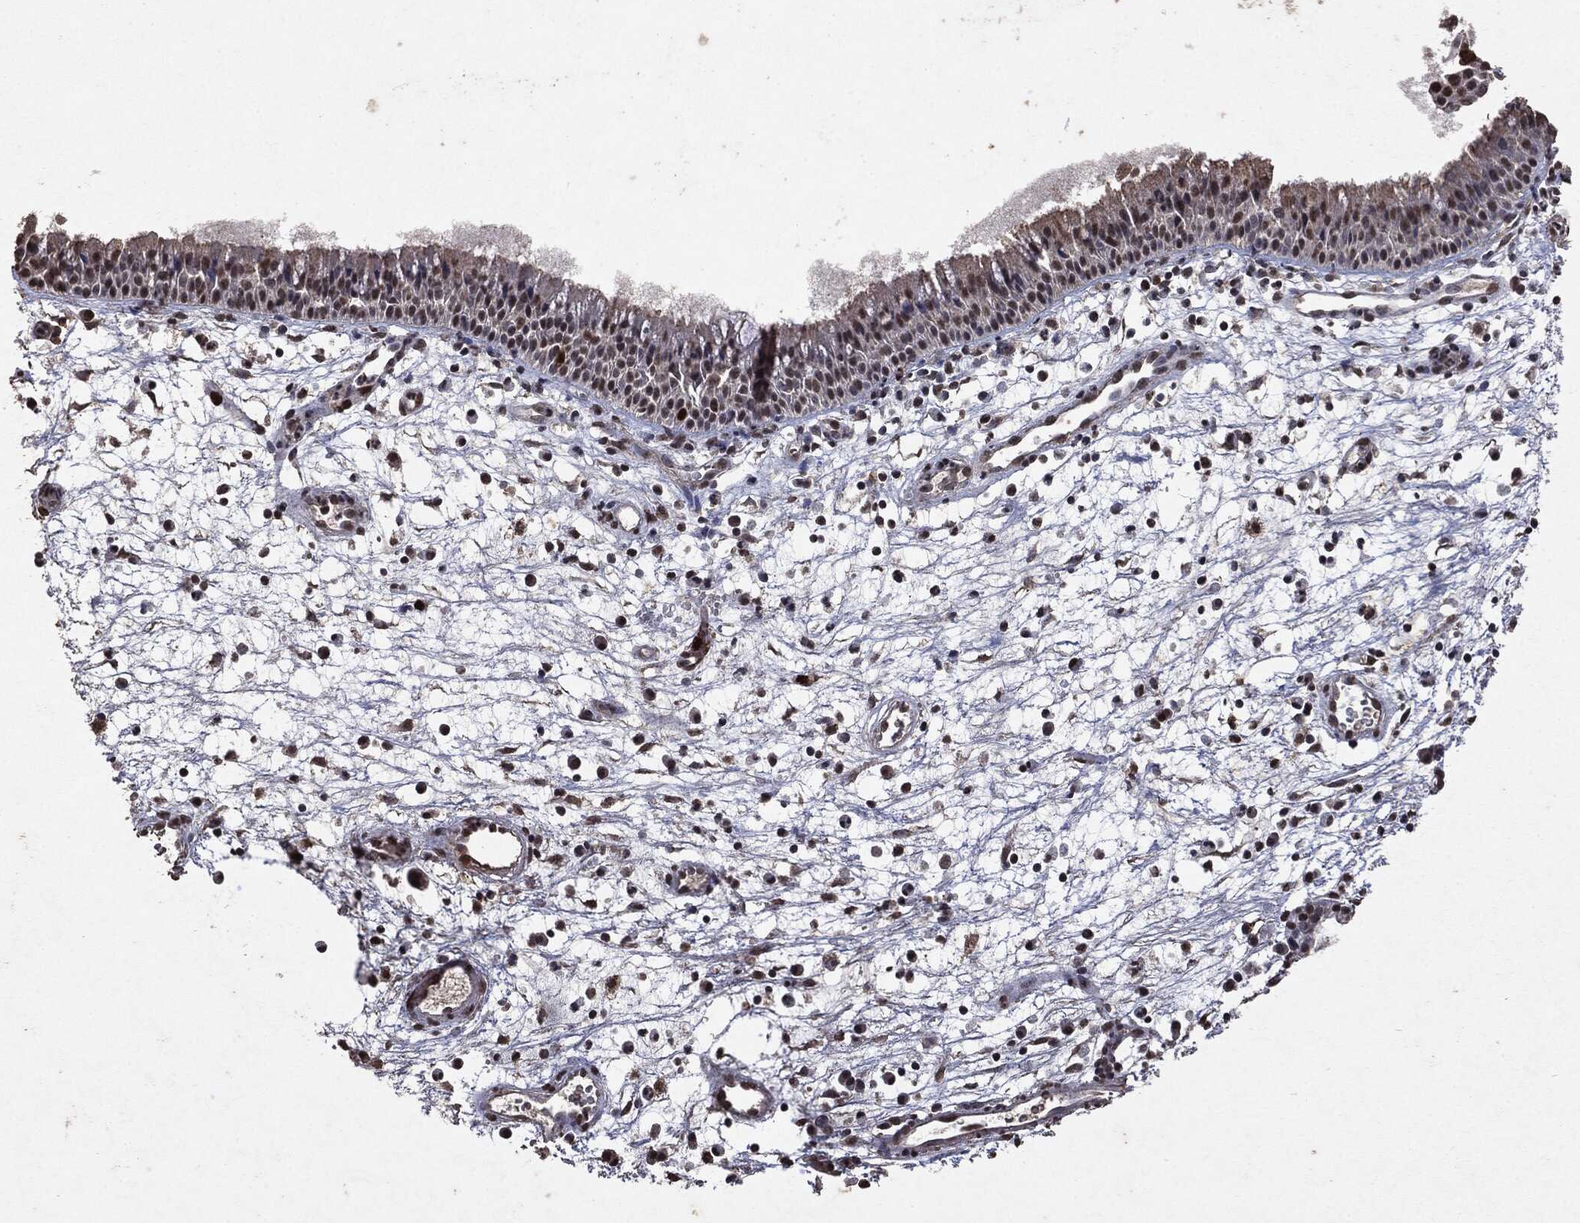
{"staining": {"intensity": "moderate", "quantity": "<25%", "location": "nuclear"}, "tissue": "nasopharynx", "cell_type": "Respiratory epithelial cells", "image_type": "normal", "snomed": [{"axis": "morphology", "description": "Normal tissue, NOS"}, {"axis": "topography", "description": "Nasopharynx"}], "caption": "A photomicrograph of nasopharynx stained for a protein reveals moderate nuclear brown staining in respiratory epithelial cells. (IHC, brightfield microscopy, high magnification).", "gene": "RAD18", "patient": {"sex": "male", "age": 58}}